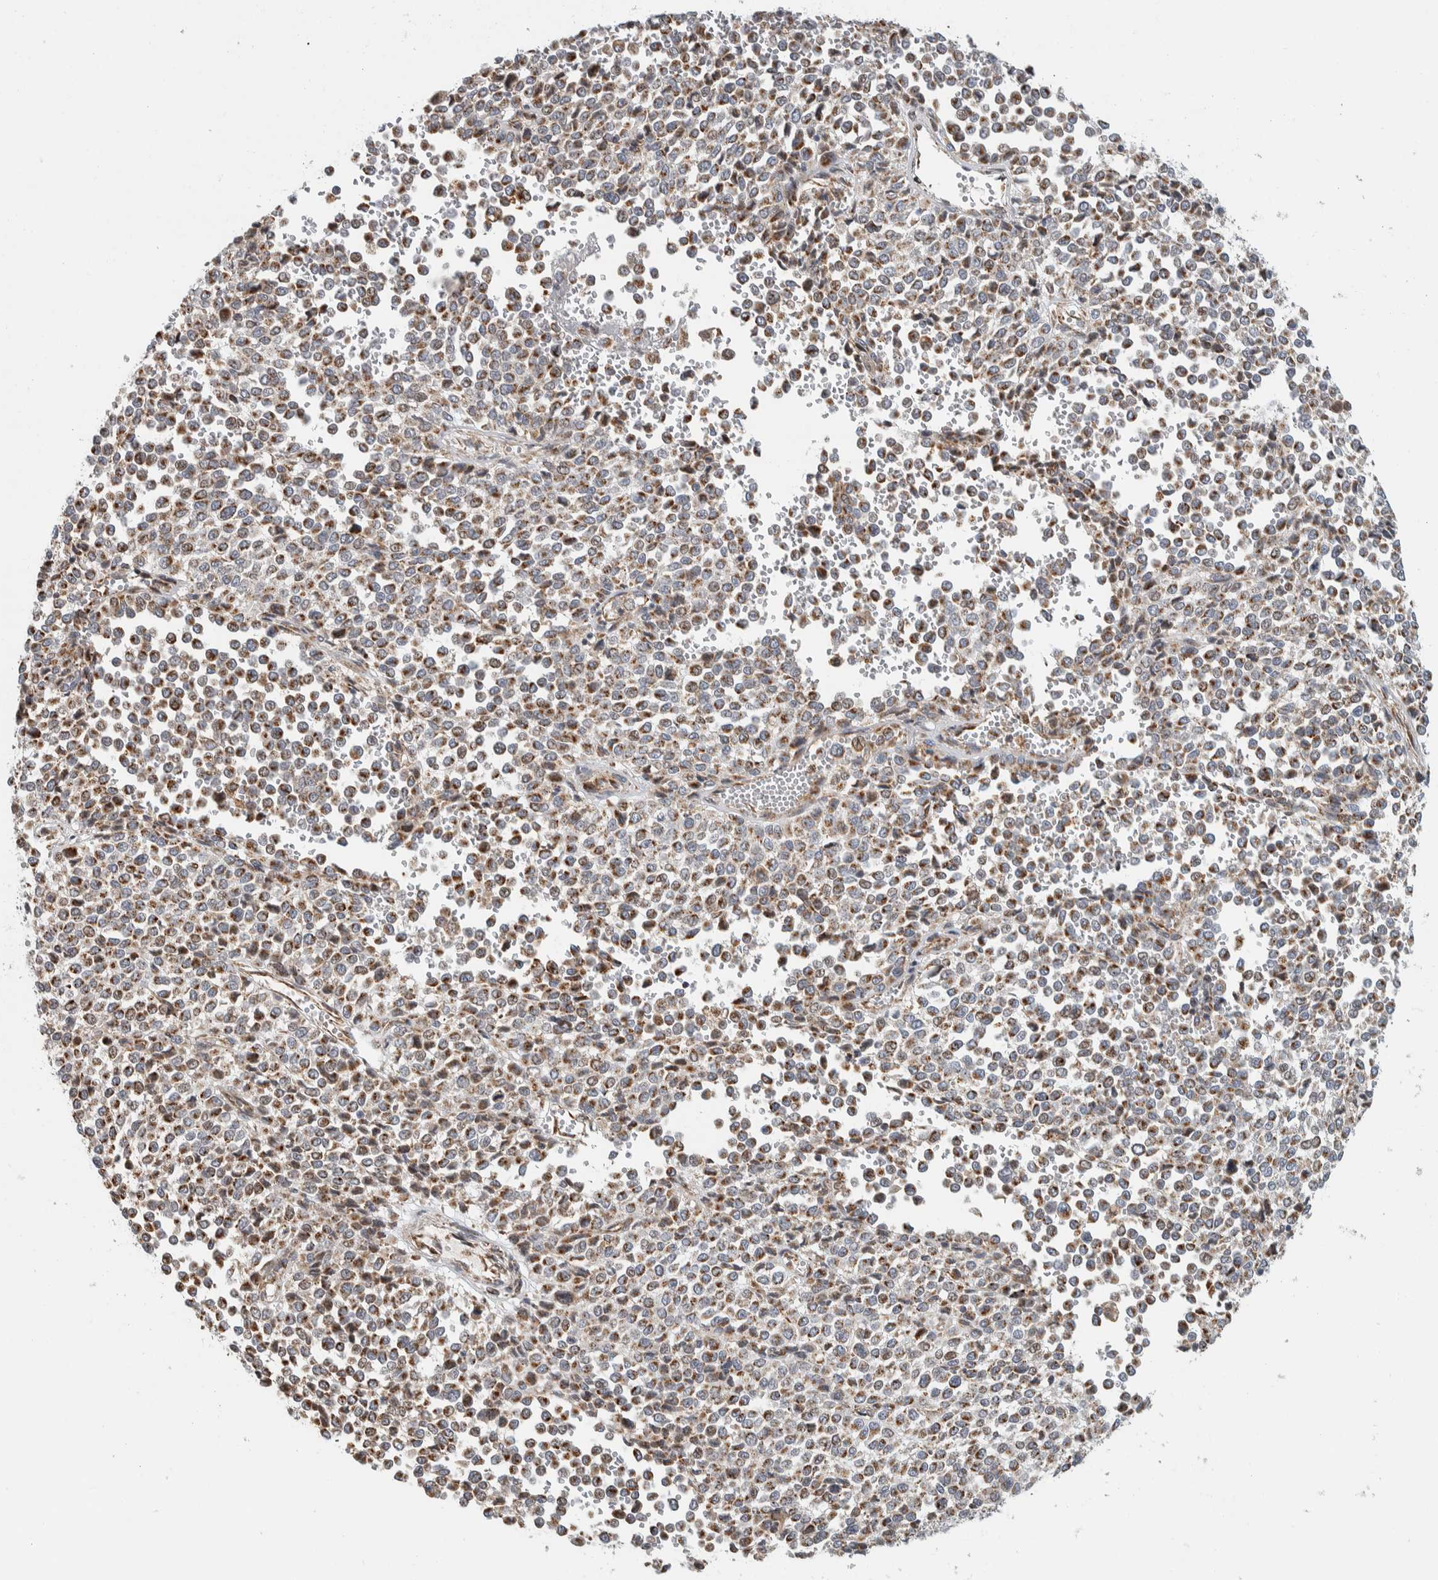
{"staining": {"intensity": "strong", "quantity": ">75%", "location": "cytoplasmic/membranous"}, "tissue": "melanoma", "cell_type": "Tumor cells", "image_type": "cancer", "snomed": [{"axis": "morphology", "description": "Malignant melanoma, Metastatic site"}, {"axis": "topography", "description": "Pancreas"}], "caption": "Immunohistochemistry staining of malignant melanoma (metastatic site), which displays high levels of strong cytoplasmic/membranous staining in about >75% of tumor cells indicating strong cytoplasmic/membranous protein expression. The staining was performed using DAB (3,3'-diaminobenzidine) (brown) for protein detection and nuclei were counterstained in hematoxylin (blue).", "gene": "AFP", "patient": {"sex": "female", "age": 30}}